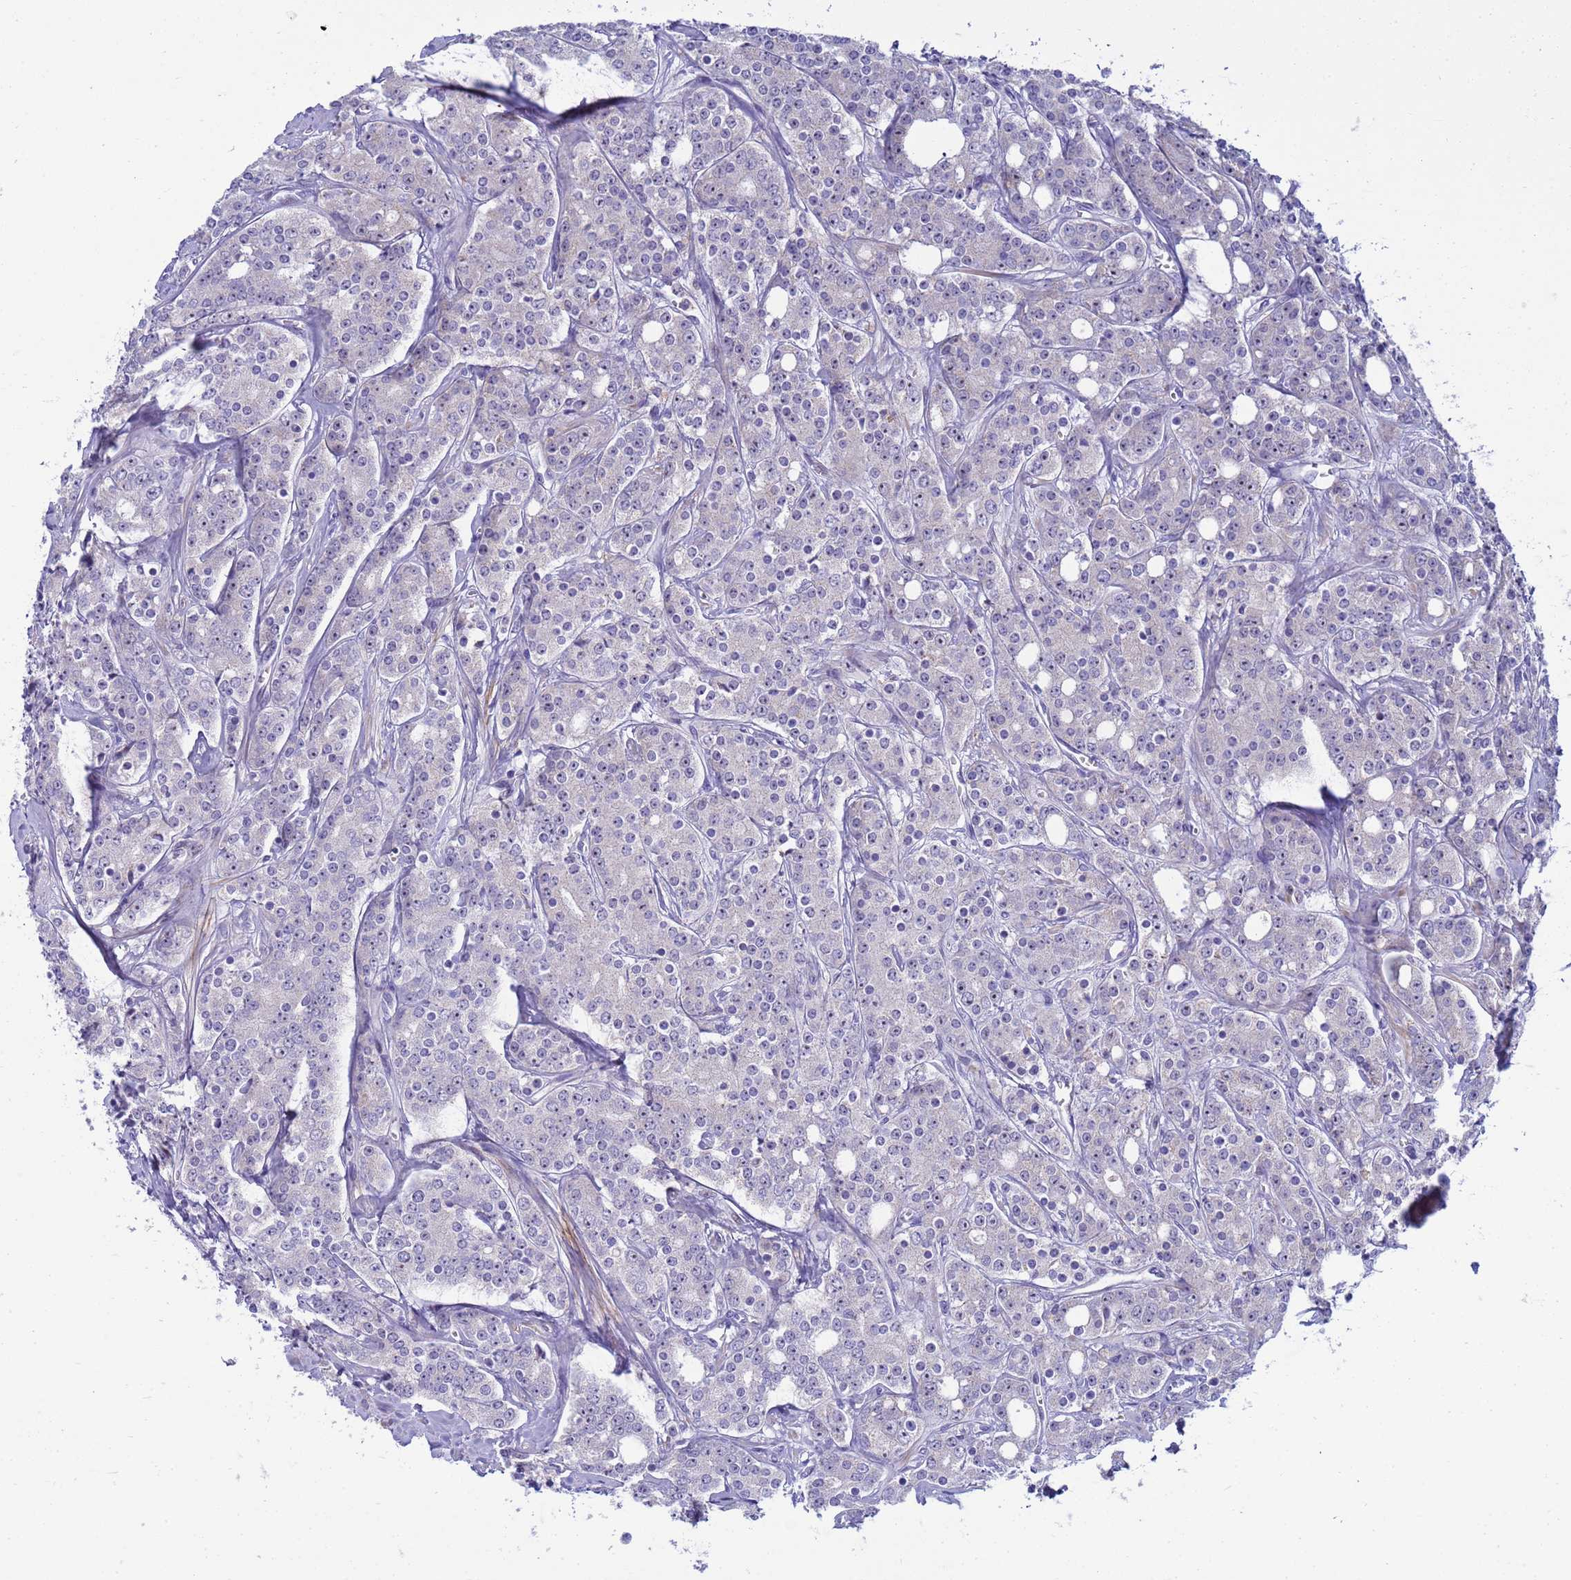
{"staining": {"intensity": "negative", "quantity": "none", "location": "none"}, "tissue": "prostate cancer", "cell_type": "Tumor cells", "image_type": "cancer", "snomed": [{"axis": "morphology", "description": "Adenocarcinoma, High grade"}, {"axis": "topography", "description": "Prostate"}], "caption": "The photomicrograph reveals no staining of tumor cells in prostate cancer (high-grade adenocarcinoma). The staining was performed using DAB (3,3'-diaminobenzidine) to visualize the protein expression in brown, while the nuclei were stained in blue with hematoxylin (Magnification: 20x).", "gene": "LRATD1", "patient": {"sex": "male", "age": 62}}